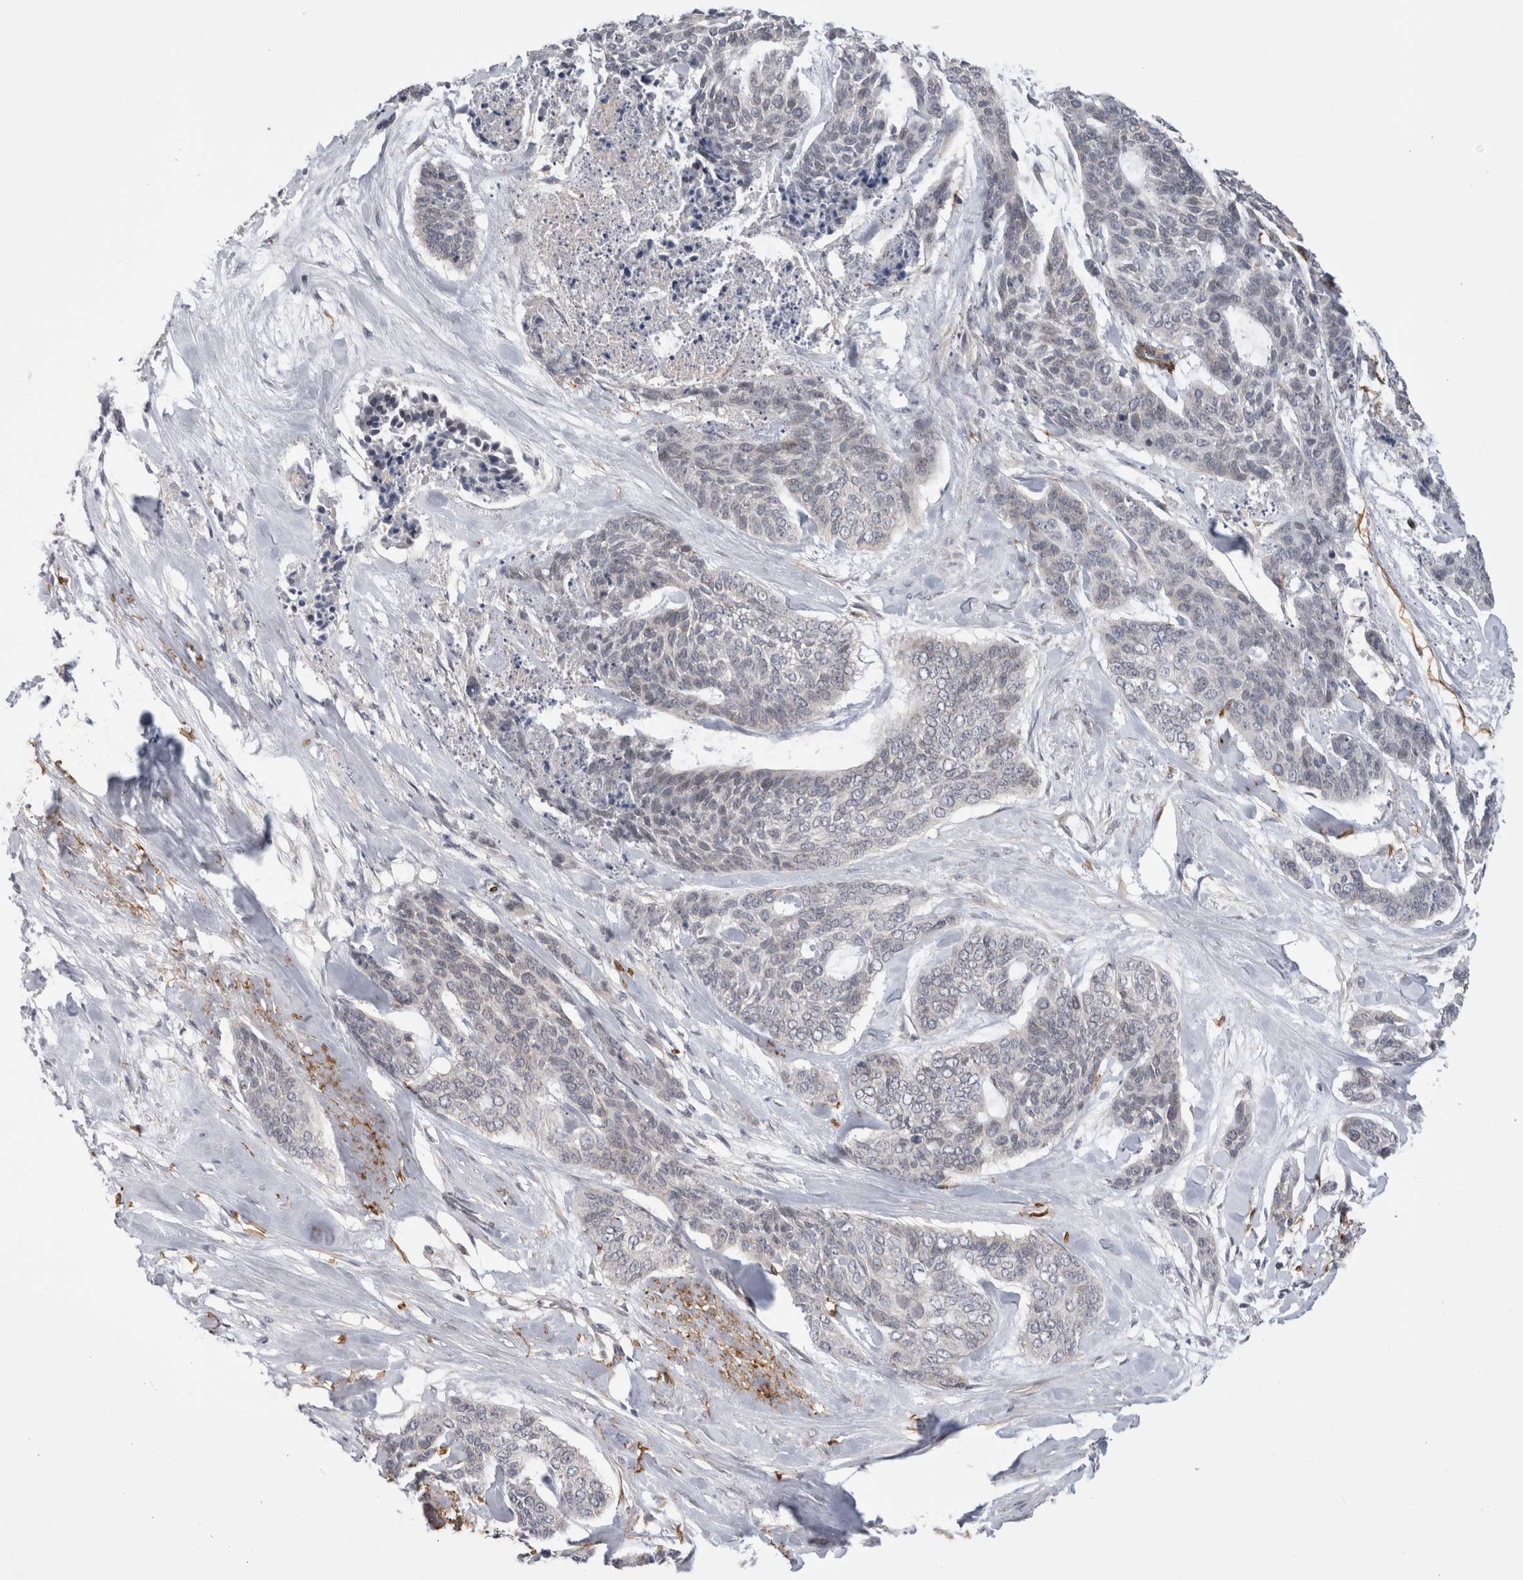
{"staining": {"intensity": "negative", "quantity": "none", "location": "none"}, "tissue": "skin cancer", "cell_type": "Tumor cells", "image_type": "cancer", "snomed": [{"axis": "morphology", "description": "Basal cell carcinoma"}, {"axis": "topography", "description": "Skin"}], "caption": "Immunohistochemical staining of basal cell carcinoma (skin) exhibits no significant staining in tumor cells.", "gene": "DARS2", "patient": {"sex": "female", "age": 64}}